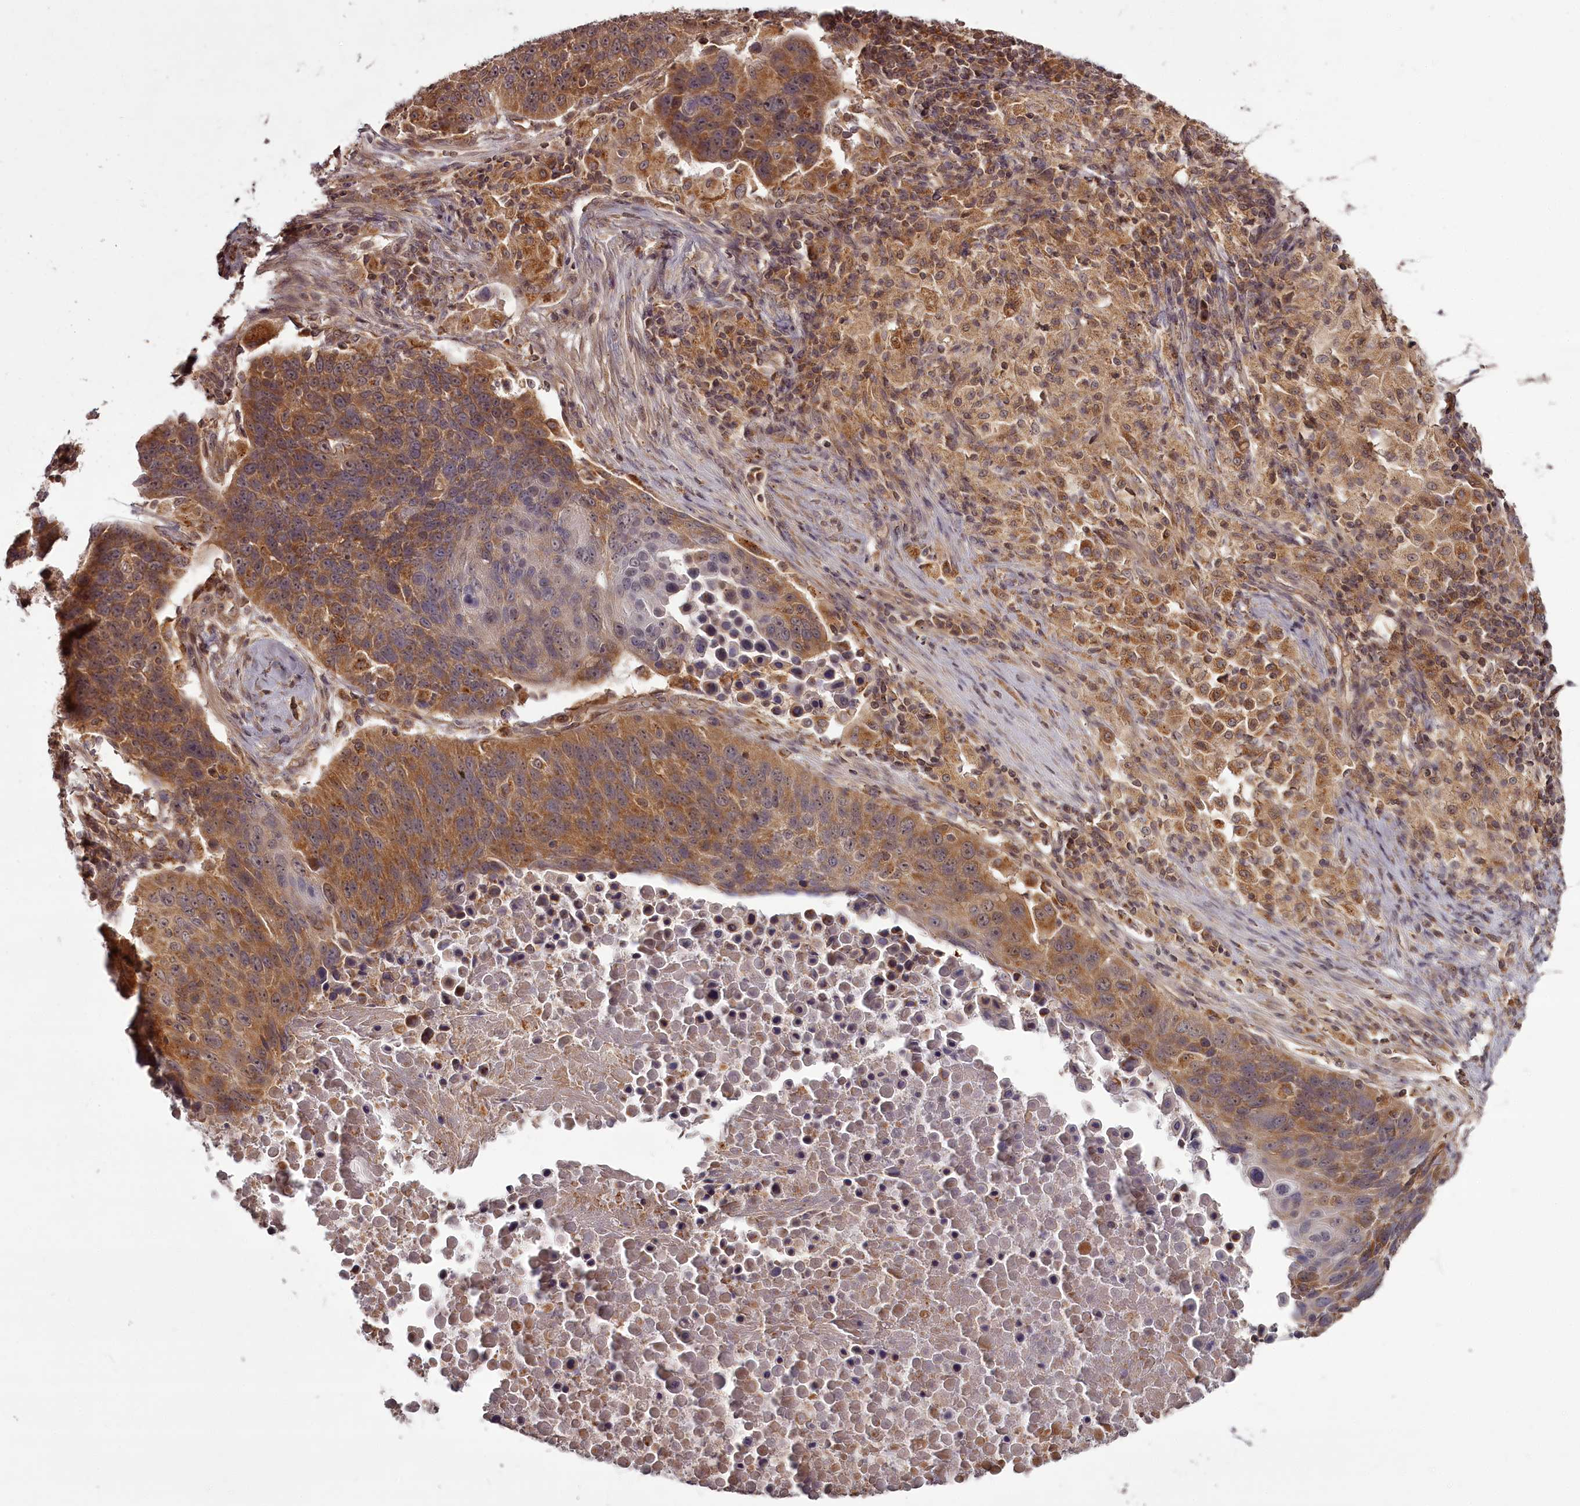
{"staining": {"intensity": "moderate", "quantity": ">75%", "location": "cytoplasmic/membranous"}, "tissue": "lung cancer", "cell_type": "Tumor cells", "image_type": "cancer", "snomed": [{"axis": "morphology", "description": "Normal tissue, NOS"}, {"axis": "morphology", "description": "Squamous cell carcinoma, NOS"}, {"axis": "topography", "description": "Lymph node"}, {"axis": "topography", "description": "Lung"}], "caption": "Protein expression analysis of human lung cancer (squamous cell carcinoma) reveals moderate cytoplasmic/membranous staining in approximately >75% of tumor cells.", "gene": "PCBP2", "patient": {"sex": "male", "age": 66}}